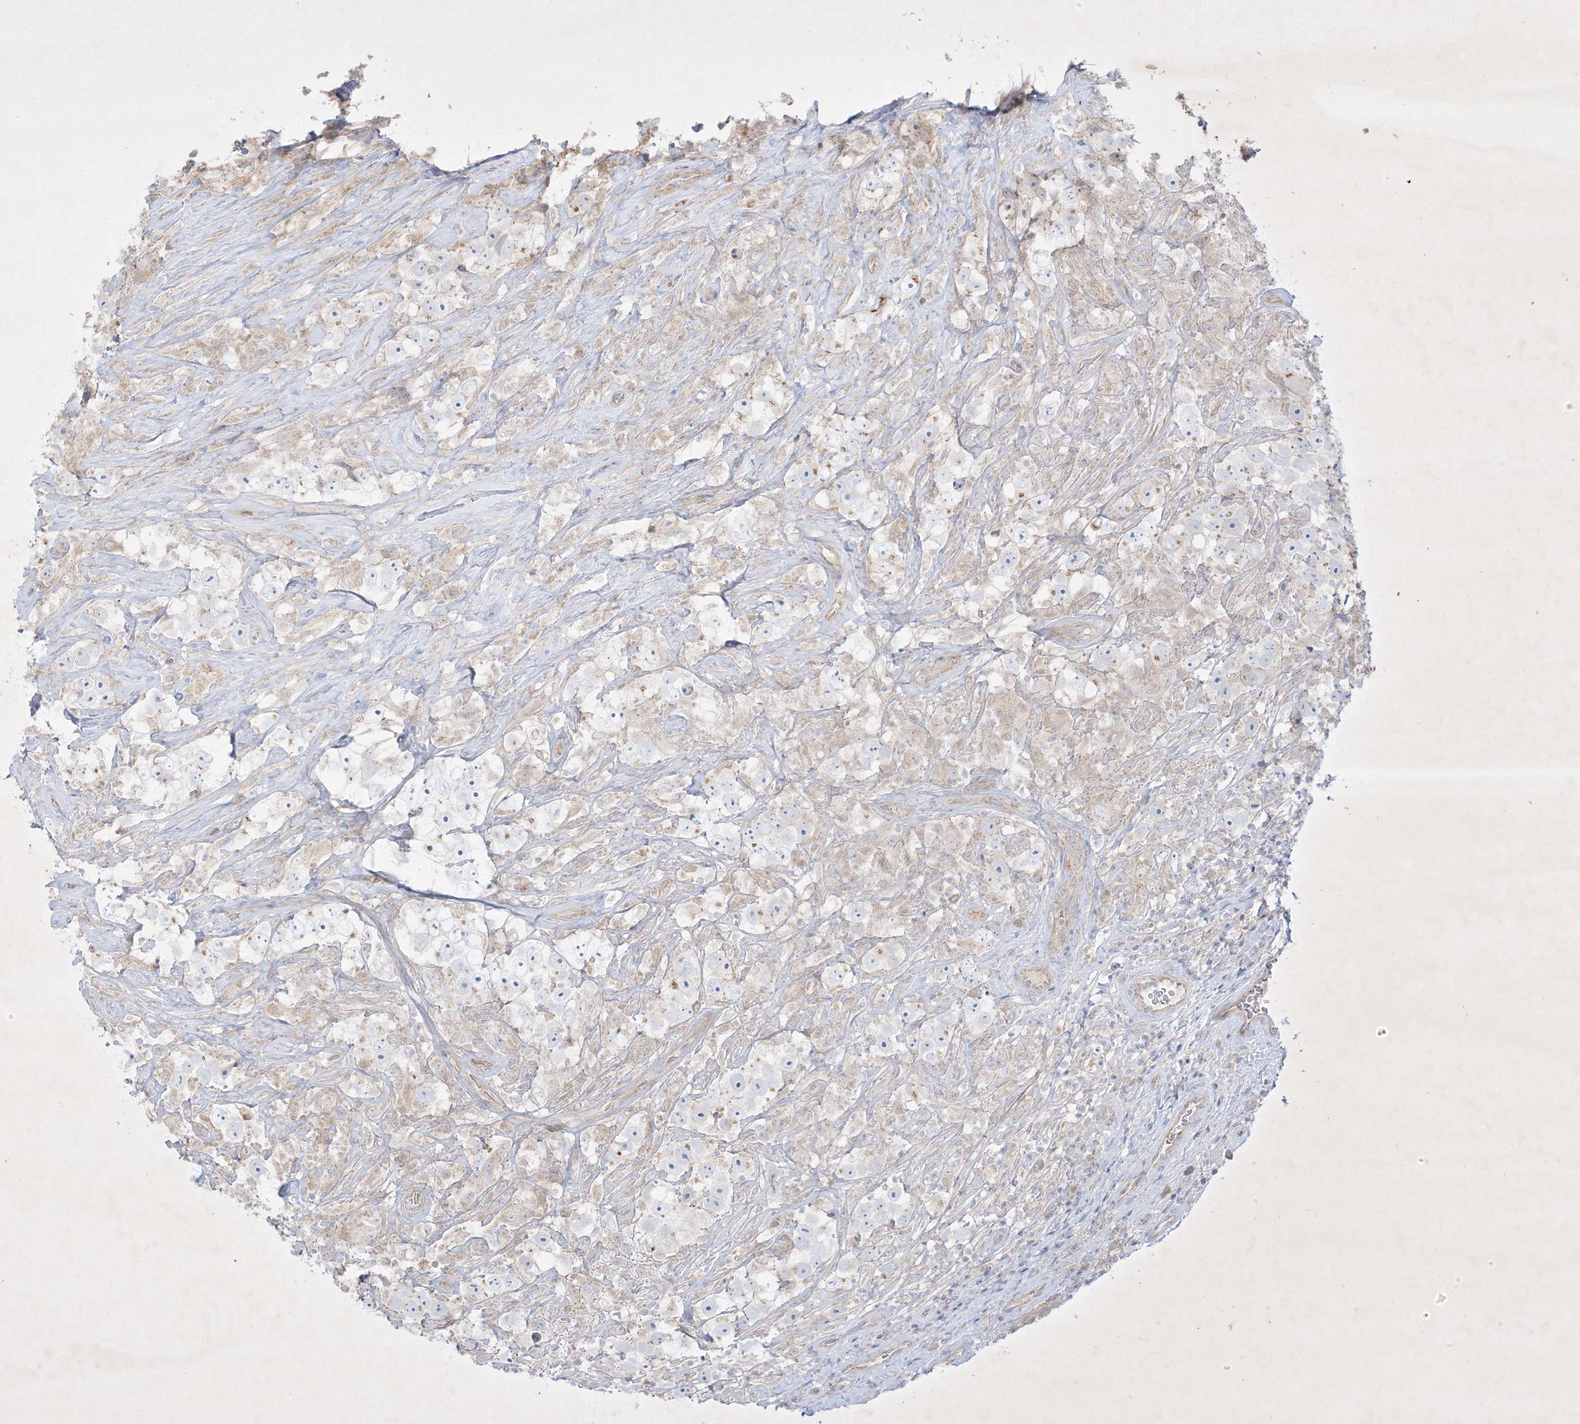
{"staining": {"intensity": "negative", "quantity": "none", "location": "none"}, "tissue": "testis cancer", "cell_type": "Tumor cells", "image_type": "cancer", "snomed": [{"axis": "morphology", "description": "Seminoma, NOS"}, {"axis": "topography", "description": "Testis"}], "caption": "IHC of human testis seminoma displays no positivity in tumor cells.", "gene": "PLEKHA3", "patient": {"sex": "male", "age": 49}}